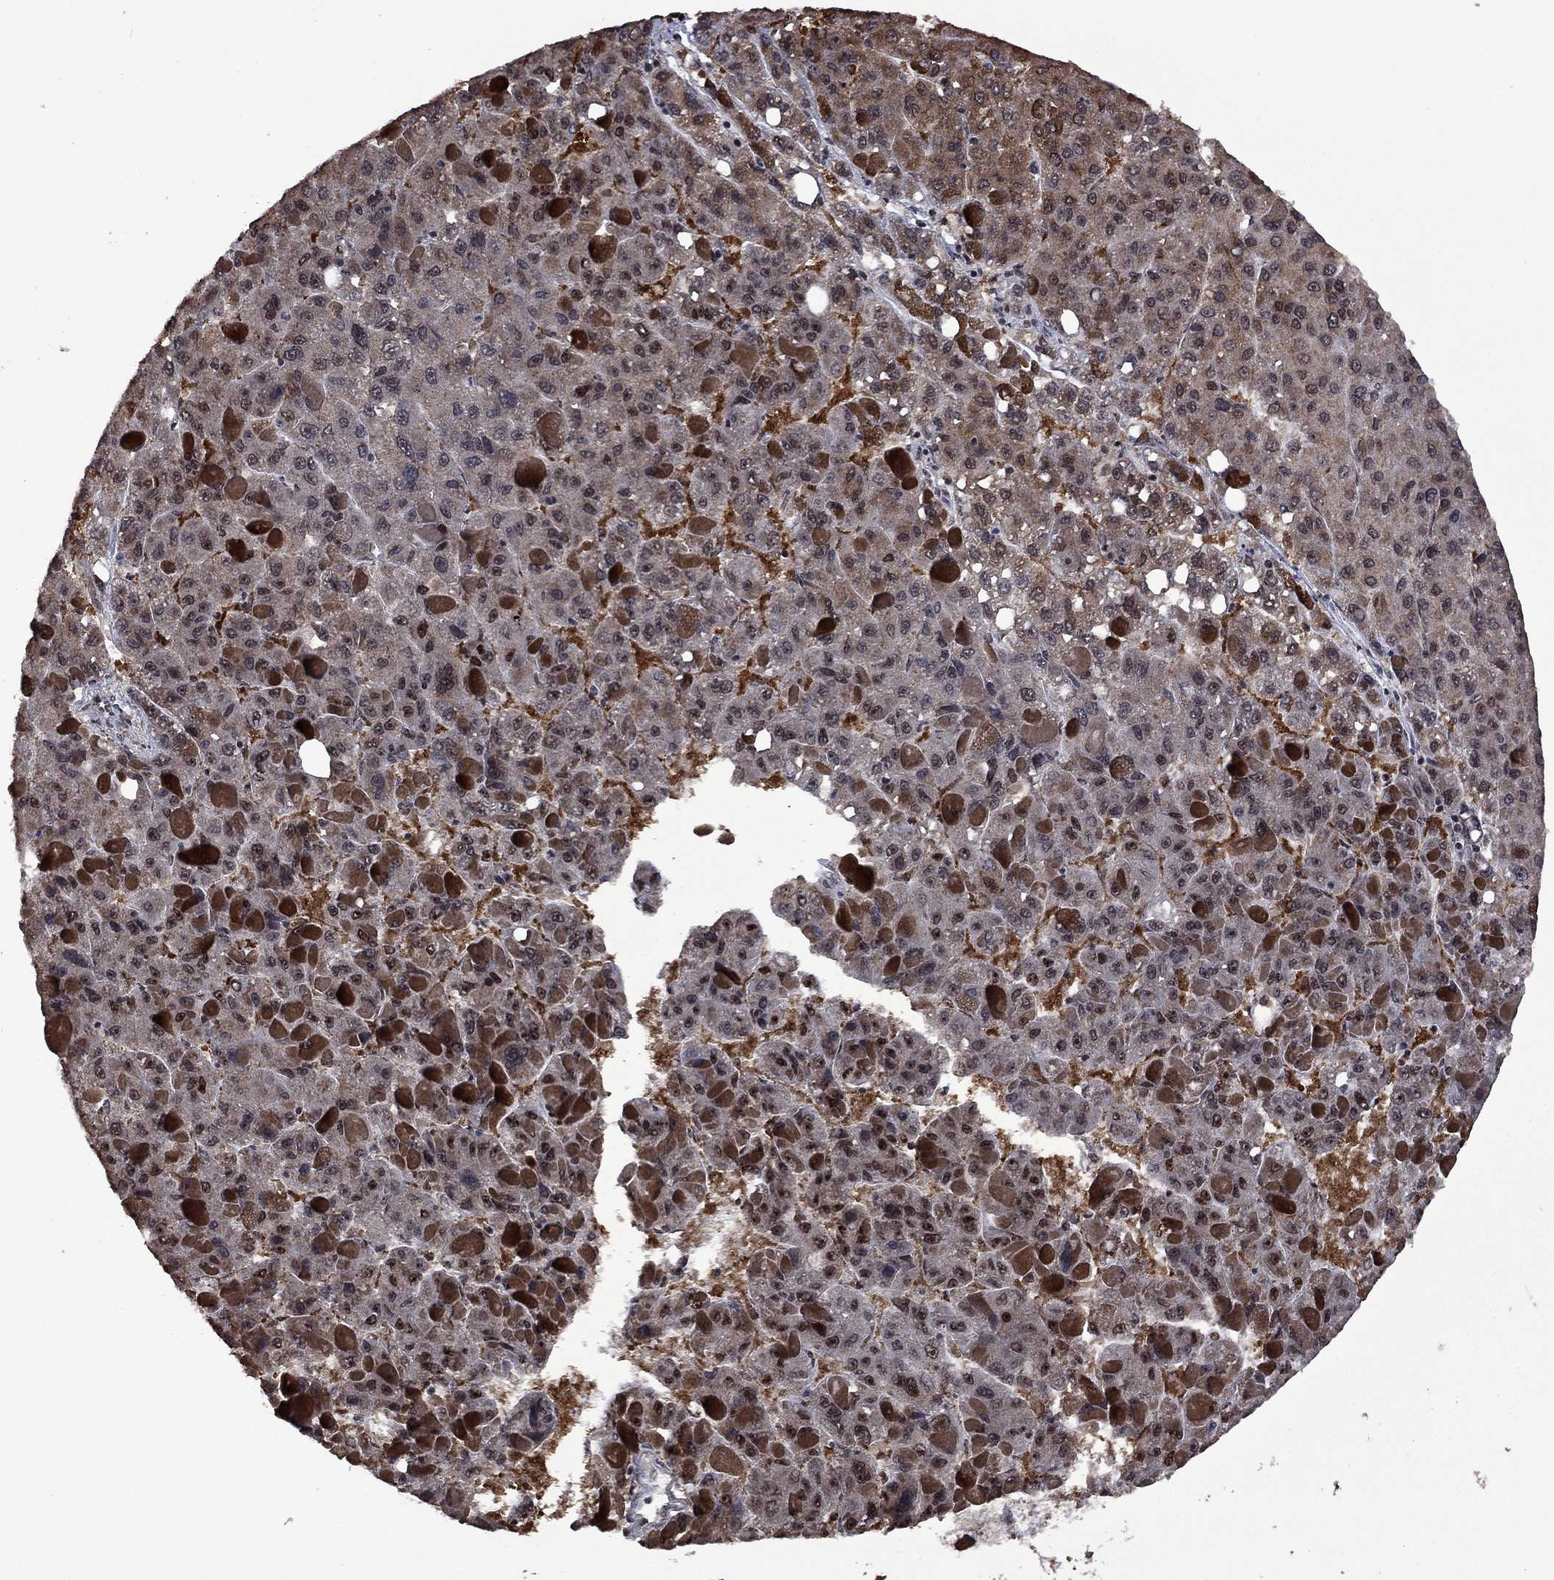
{"staining": {"intensity": "negative", "quantity": "none", "location": "none"}, "tissue": "liver cancer", "cell_type": "Tumor cells", "image_type": "cancer", "snomed": [{"axis": "morphology", "description": "Carcinoma, Hepatocellular, NOS"}, {"axis": "topography", "description": "Liver"}], "caption": "Immunohistochemistry of human liver cancer (hepatocellular carcinoma) shows no expression in tumor cells.", "gene": "FBL", "patient": {"sex": "female", "age": 82}}